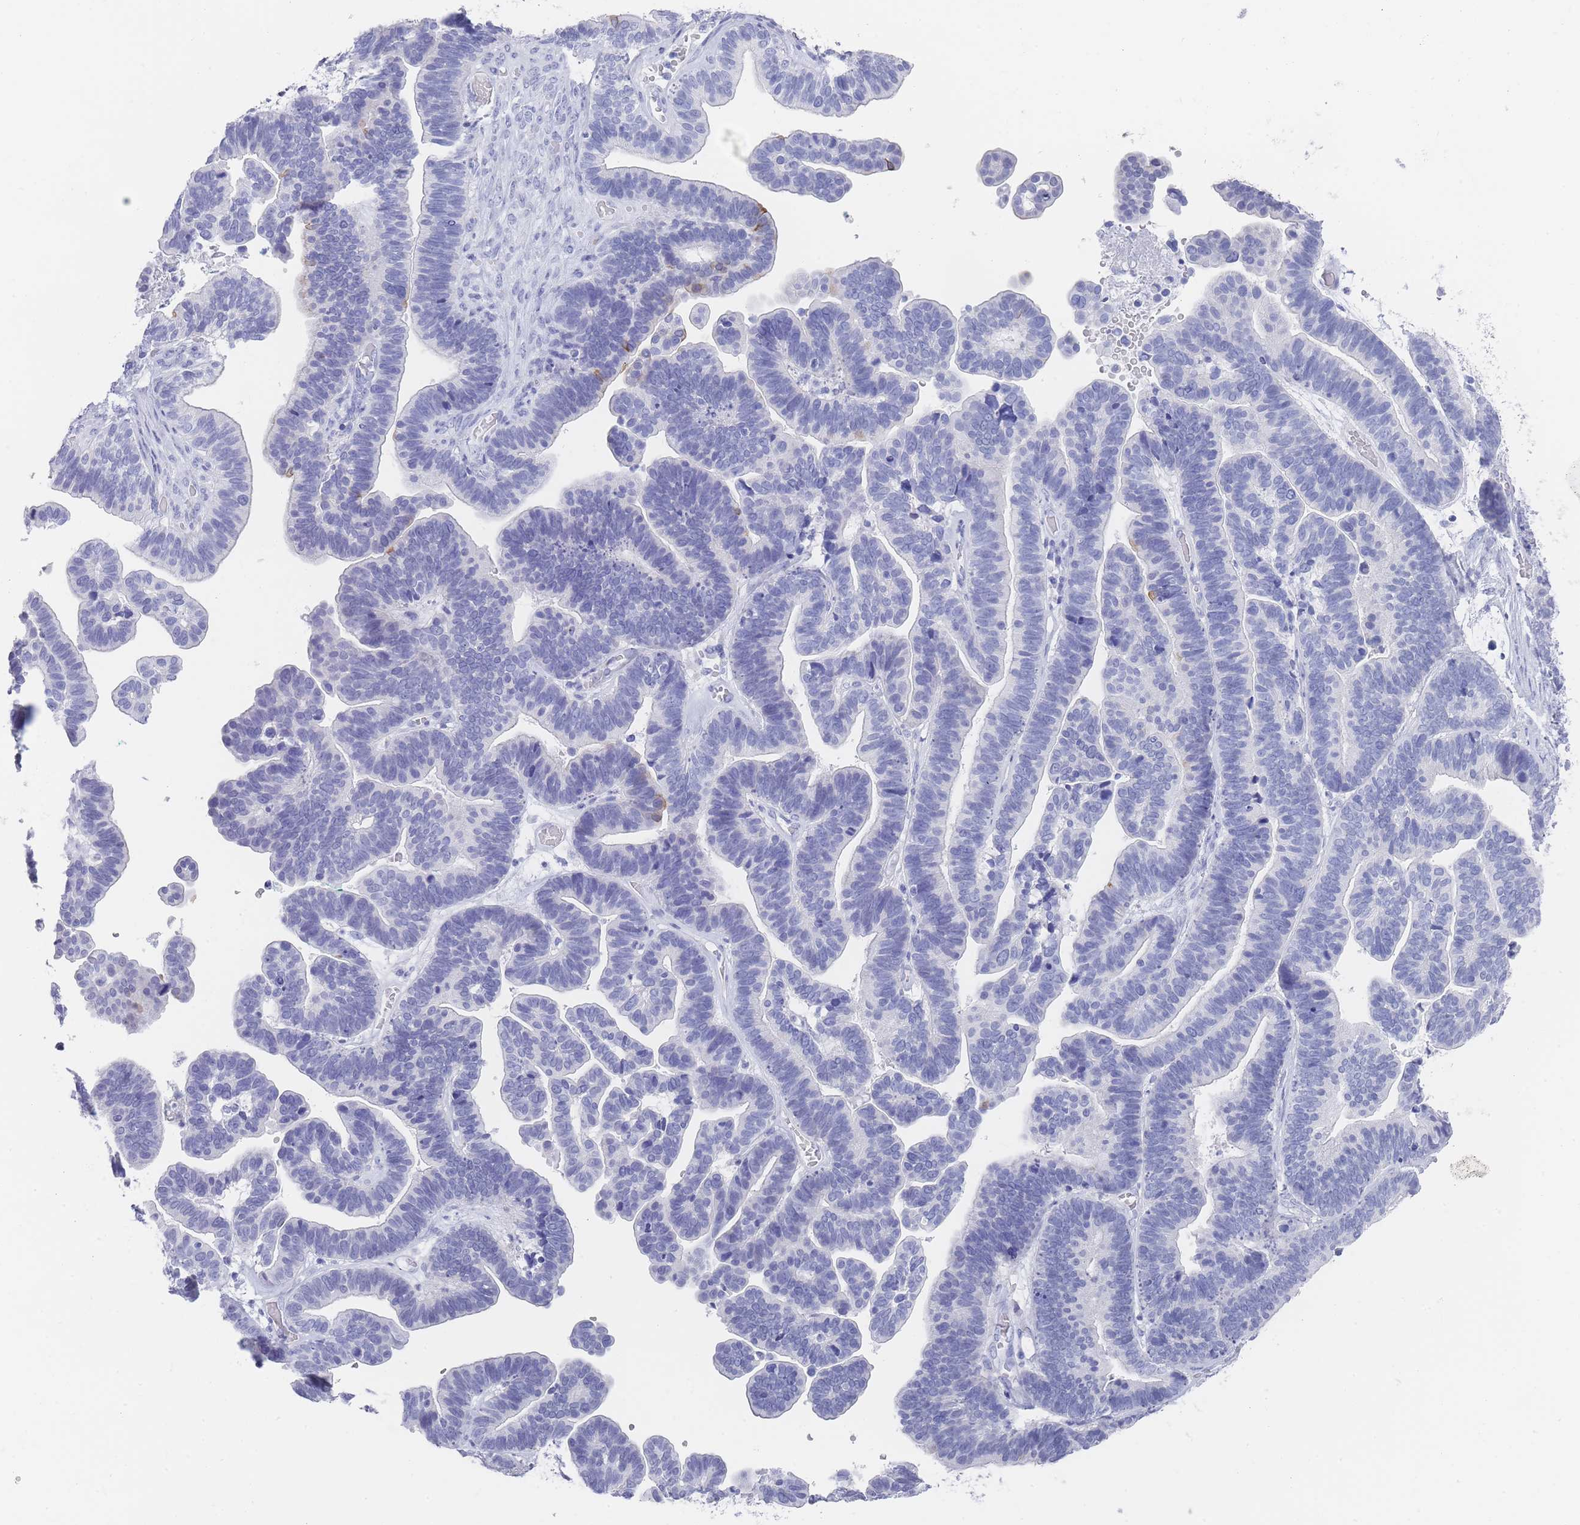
{"staining": {"intensity": "negative", "quantity": "none", "location": "none"}, "tissue": "ovarian cancer", "cell_type": "Tumor cells", "image_type": "cancer", "snomed": [{"axis": "morphology", "description": "Cystadenocarcinoma, serous, NOS"}, {"axis": "topography", "description": "Ovary"}], "caption": "This image is of serous cystadenocarcinoma (ovarian) stained with immunohistochemistry to label a protein in brown with the nuclei are counter-stained blue. There is no expression in tumor cells.", "gene": "RAB2B", "patient": {"sex": "female", "age": 56}}